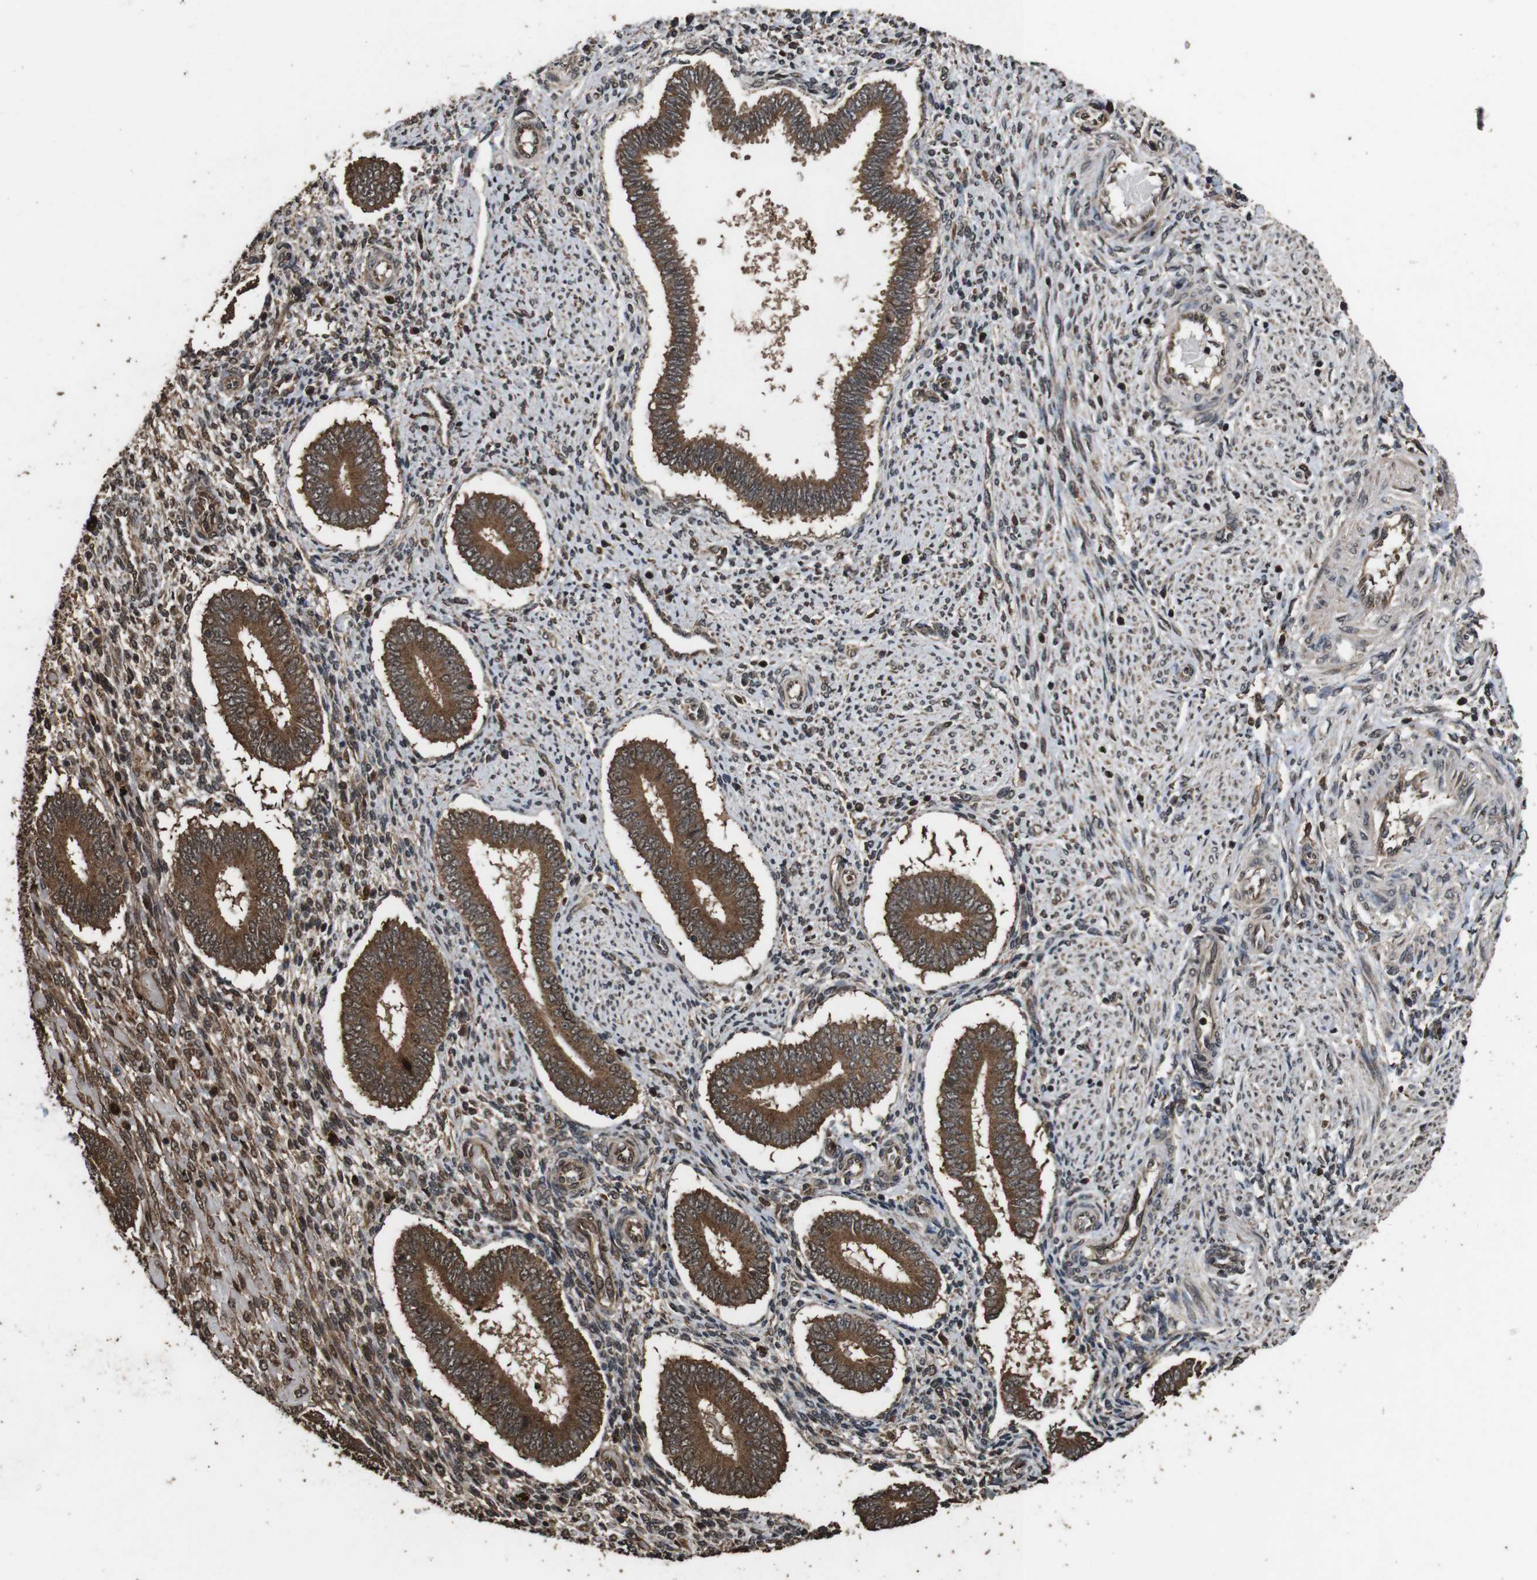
{"staining": {"intensity": "moderate", "quantity": ">75%", "location": "cytoplasmic/membranous,nuclear"}, "tissue": "endometrium", "cell_type": "Cells in endometrial stroma", "image_type": "normal", "snomed": [{"axis": "morphology", "description": "Normal tissue, NOS"}, {"axis": "topography", "description": "Endometrium"}], "caption": "Protein analysis of normal endometrium exhibits moderate cytoplasmic/membranous,nuclear expression in approximately >75% of cells in endometrial stroma. (Brightfield microscopy of DAB IHC at high magnification).", "gene": "RRAS2", "patient": {"sex": "female", "age": 42}}